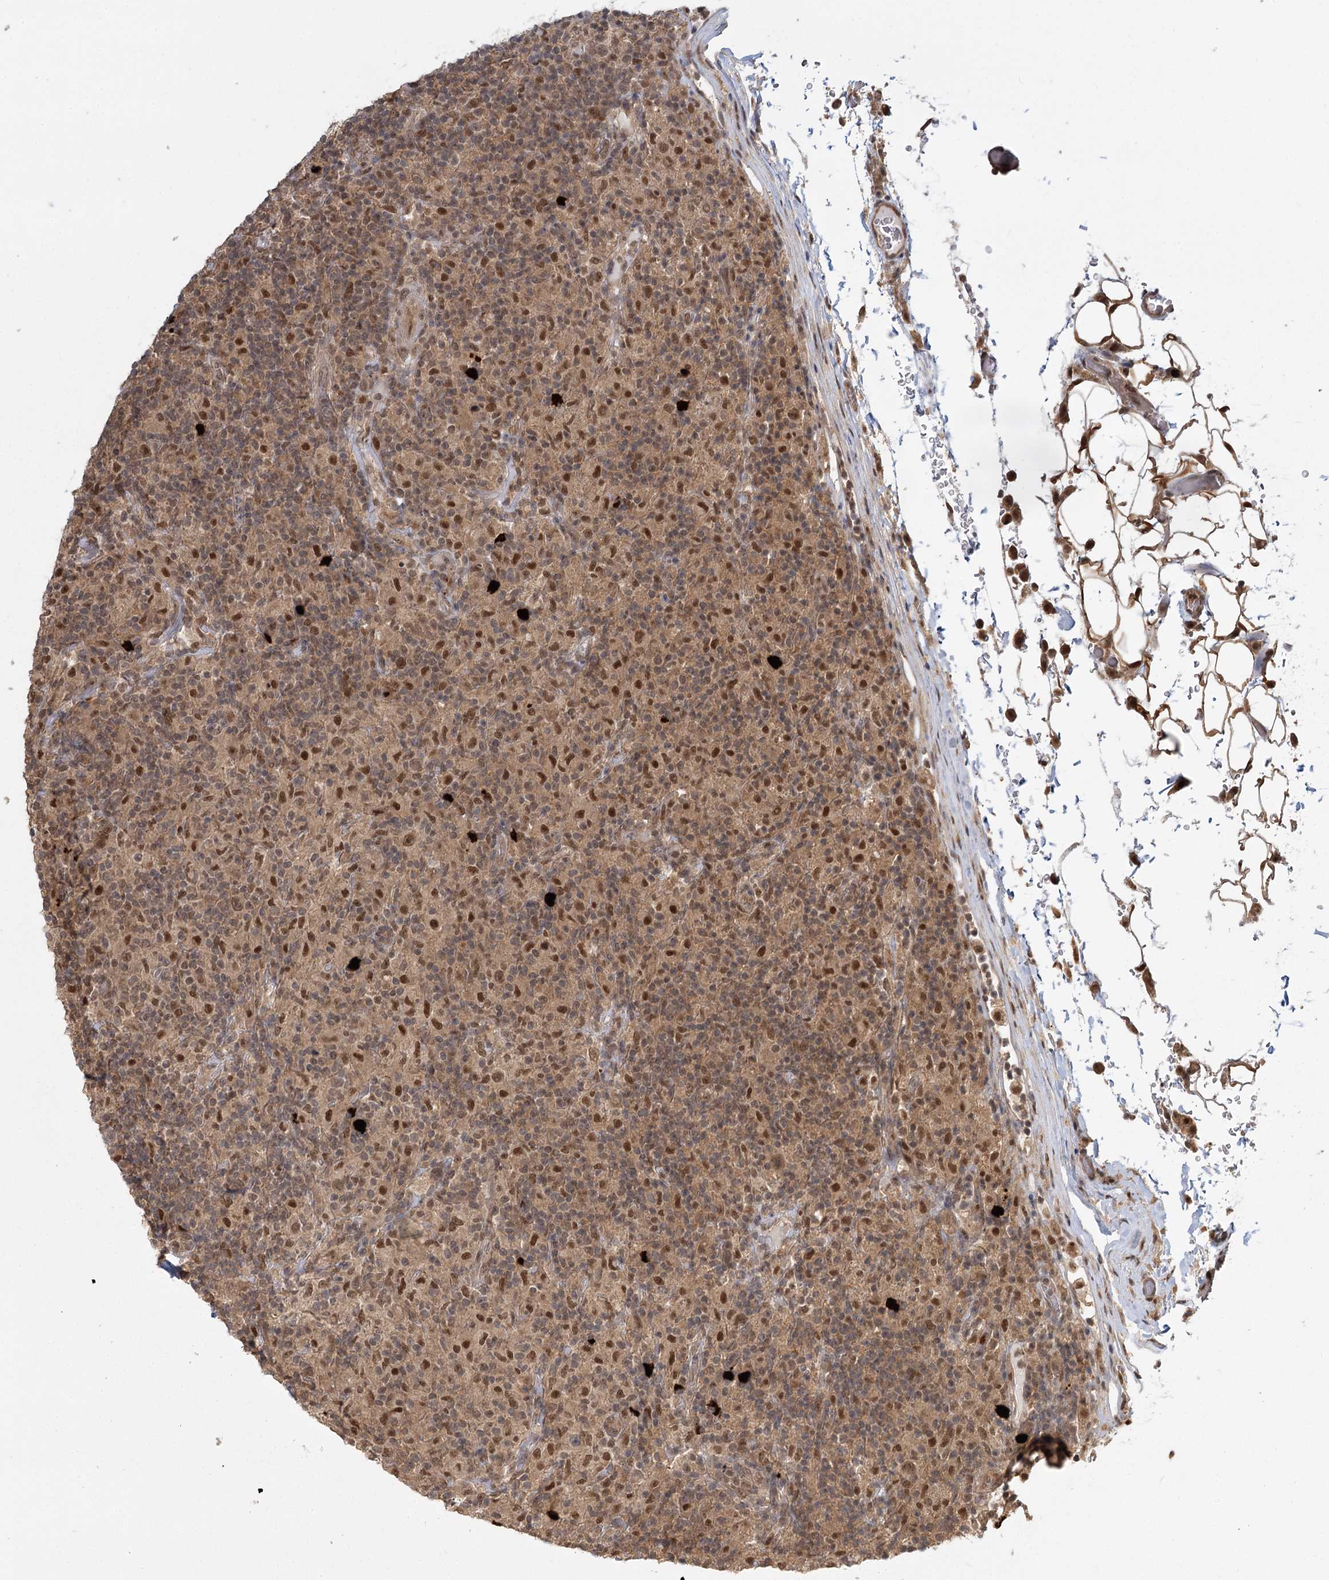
{"staining": {"intensity": "moderate", "quantity": ">75%", "location": "nuclear"}, "tissue": "lymphoma", "cell_type": "Tumor cells", "image_type": "cancer", "snomed": [{"axis": "morphology", "description": "Hodgkin's disease, NOS"}, {"axis": "topography", "description": "Lymph node"}], "caption": "A histopathology image of human lymphoma stained for a protein exhibits moderate nuclear brown staining in tumor cells.", "gene": "N6AMT1", "patient": {"sex": "male", "age": 70}}